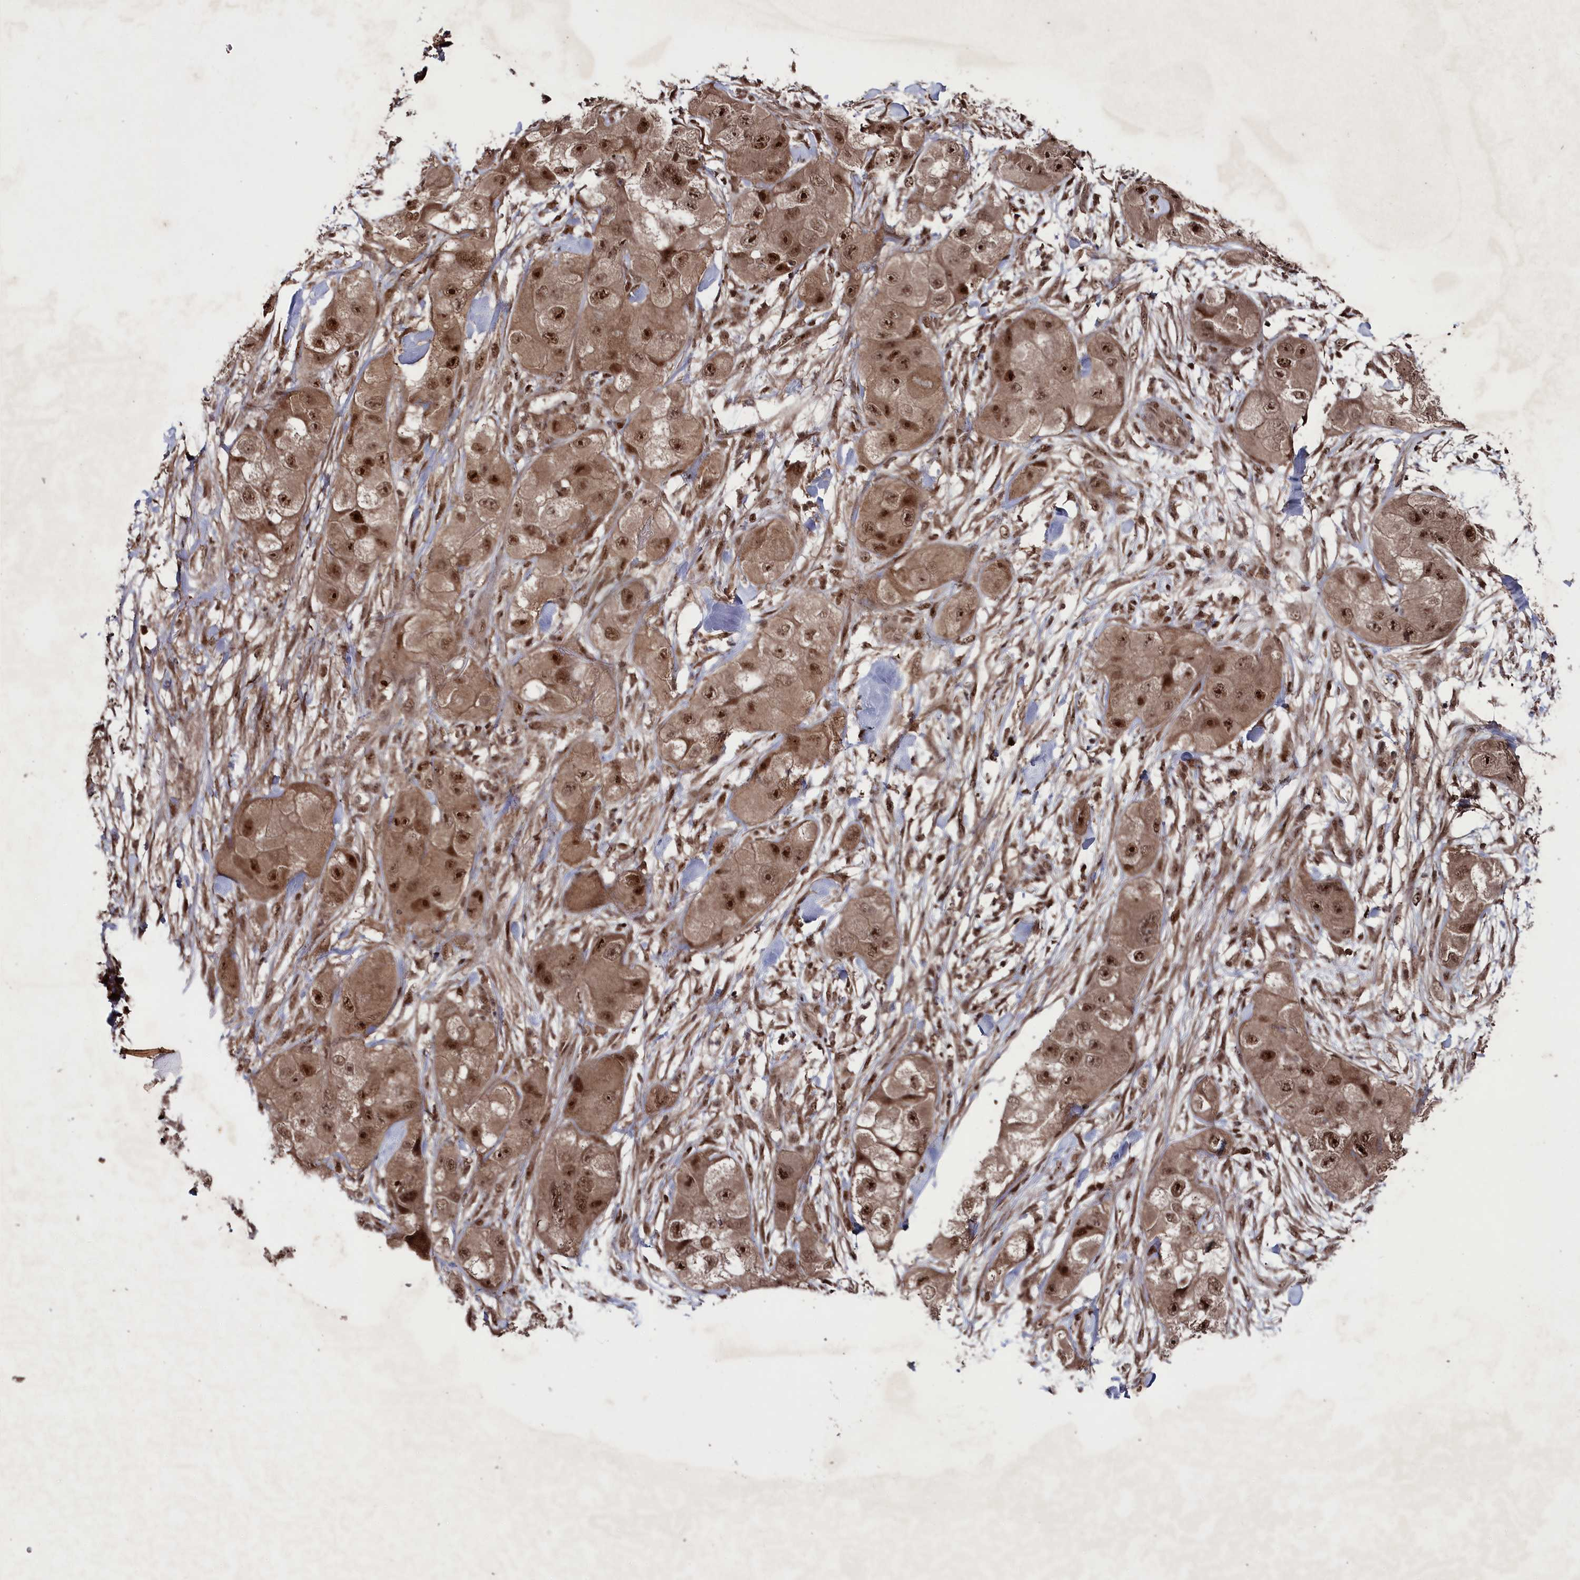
{"staining": {"intensity": "moderate", "quantity": ">75%", "location": "cytoplasmic/membranous,nuclear"}, "tissue": "skin cancer", "cell_type": "Tumor cells", "image_type": "cancer", "snomed": [{"axis": "morphology", "description": "Squamous cell carcinoma, NOS"}, {"axis": "topography", "description": "Skin"}, {"axis": "topography", "description": "Subcutis"}], "caption": "Tumor cells reveal medium levels of moderate cytoplasmic/membranous and nuclear staining in approximately >75% of cells in human skin cancer (squamous cell carcinoma). (Brightfield microscopy of DAB IHC at high magnification).", "gene": "BORCS7", "patient": {"sex": "male", "age": 73}}